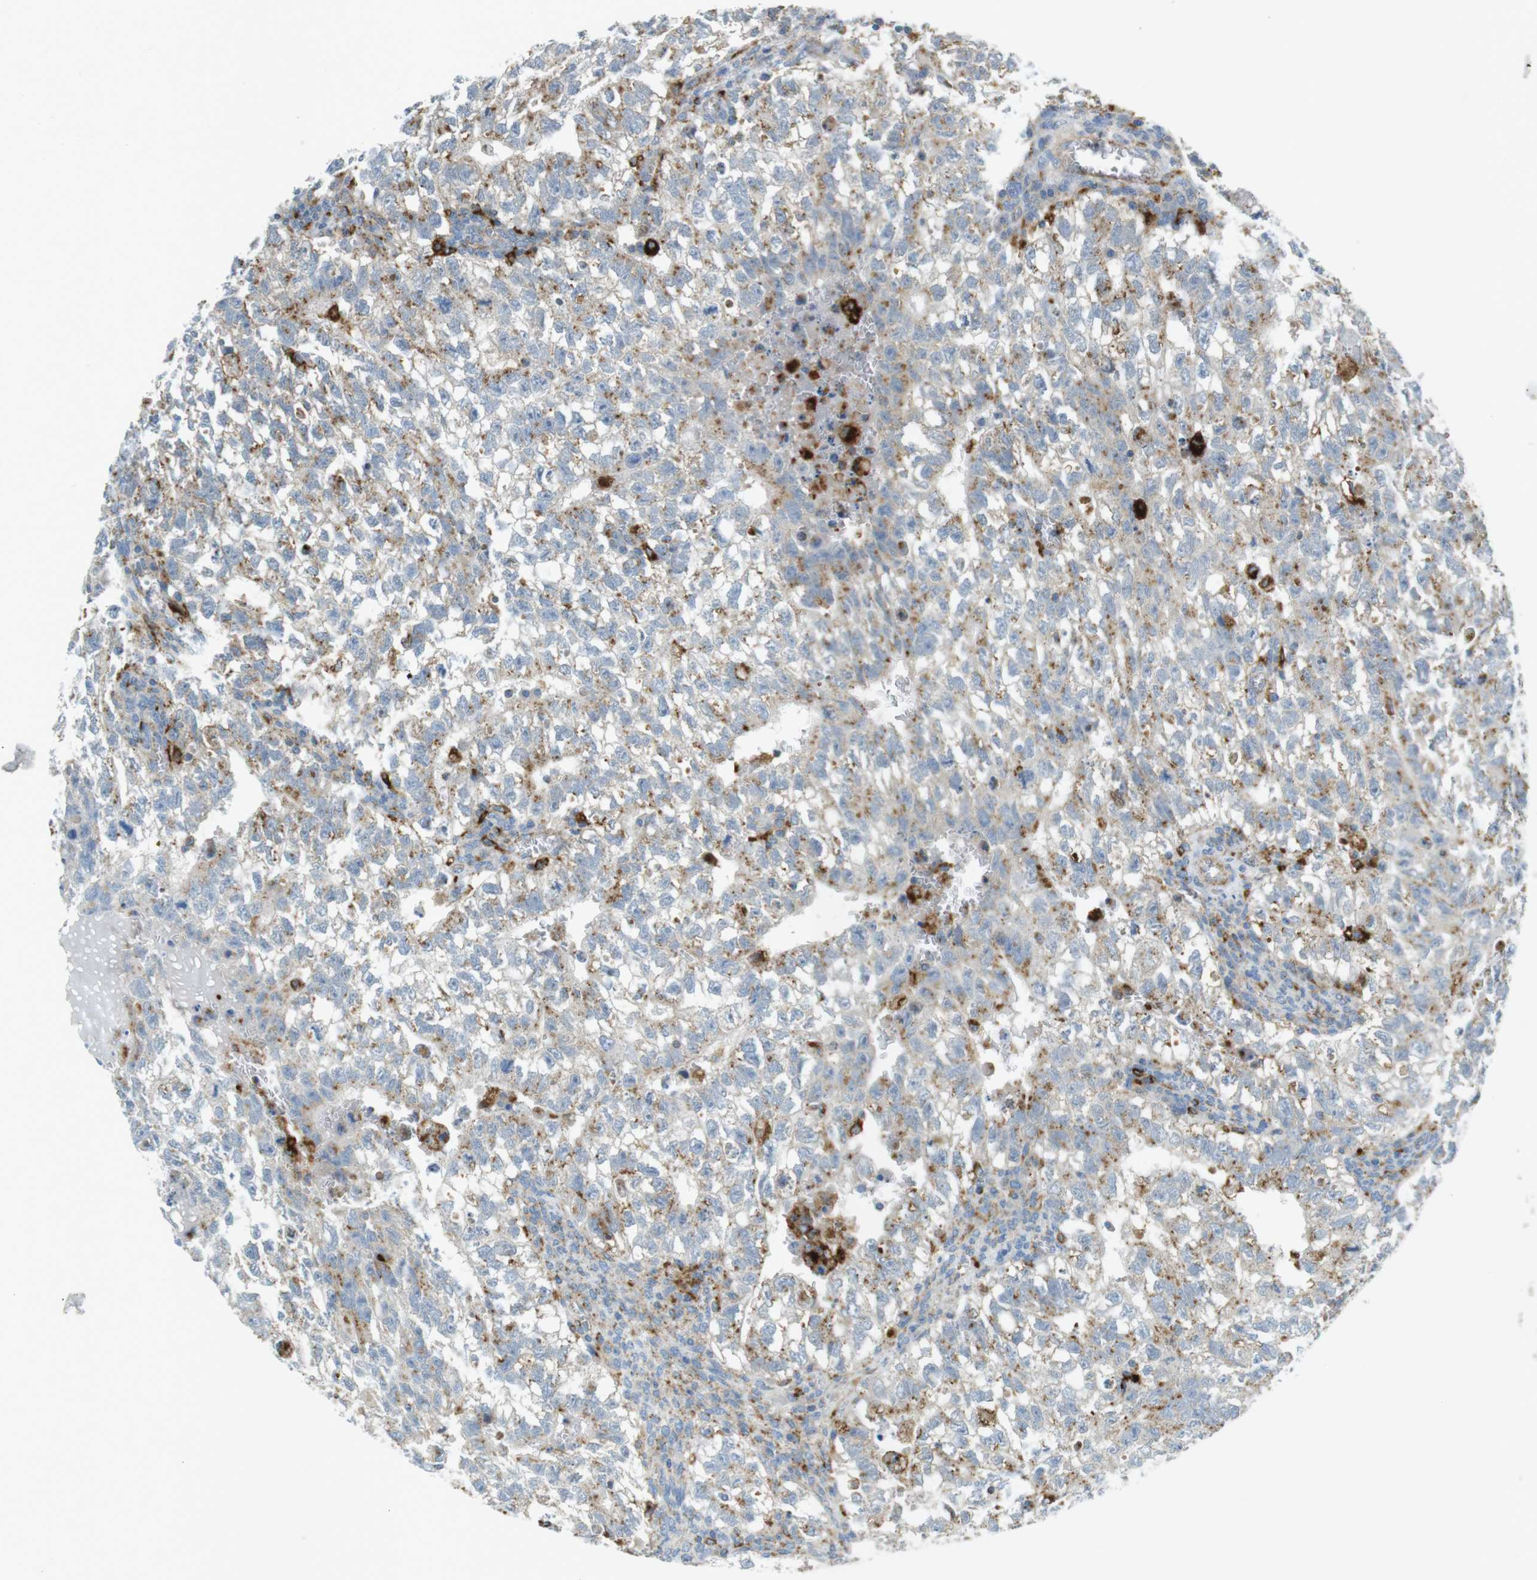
{"staining": {"intensity": "weak", "quantity": ">75%", "location": "cytoplasmic/membranous"}, "tissue": "testis cancer", "cell_type": "Tumor cells", "image_type": "cancer", "snomed": [{"axis": "morphology", "description": "Seminoma, NOS"}, {"axis": "morphology", "description": "Carcinoma, Embryonal, NOS"}, {"axis": "topography", "description": "Testis"}], "caption": "Immunohistochemistry (IHC) histopathology image of human embryonal carcinoma (testis) stained for a protein (brown), which exhibits low levels of weak cytoplasmic/membranous expression in approximately >75% of tumor cells.", "gene": "LAMP1", "patient": {"sex": "male", "age": 38}}